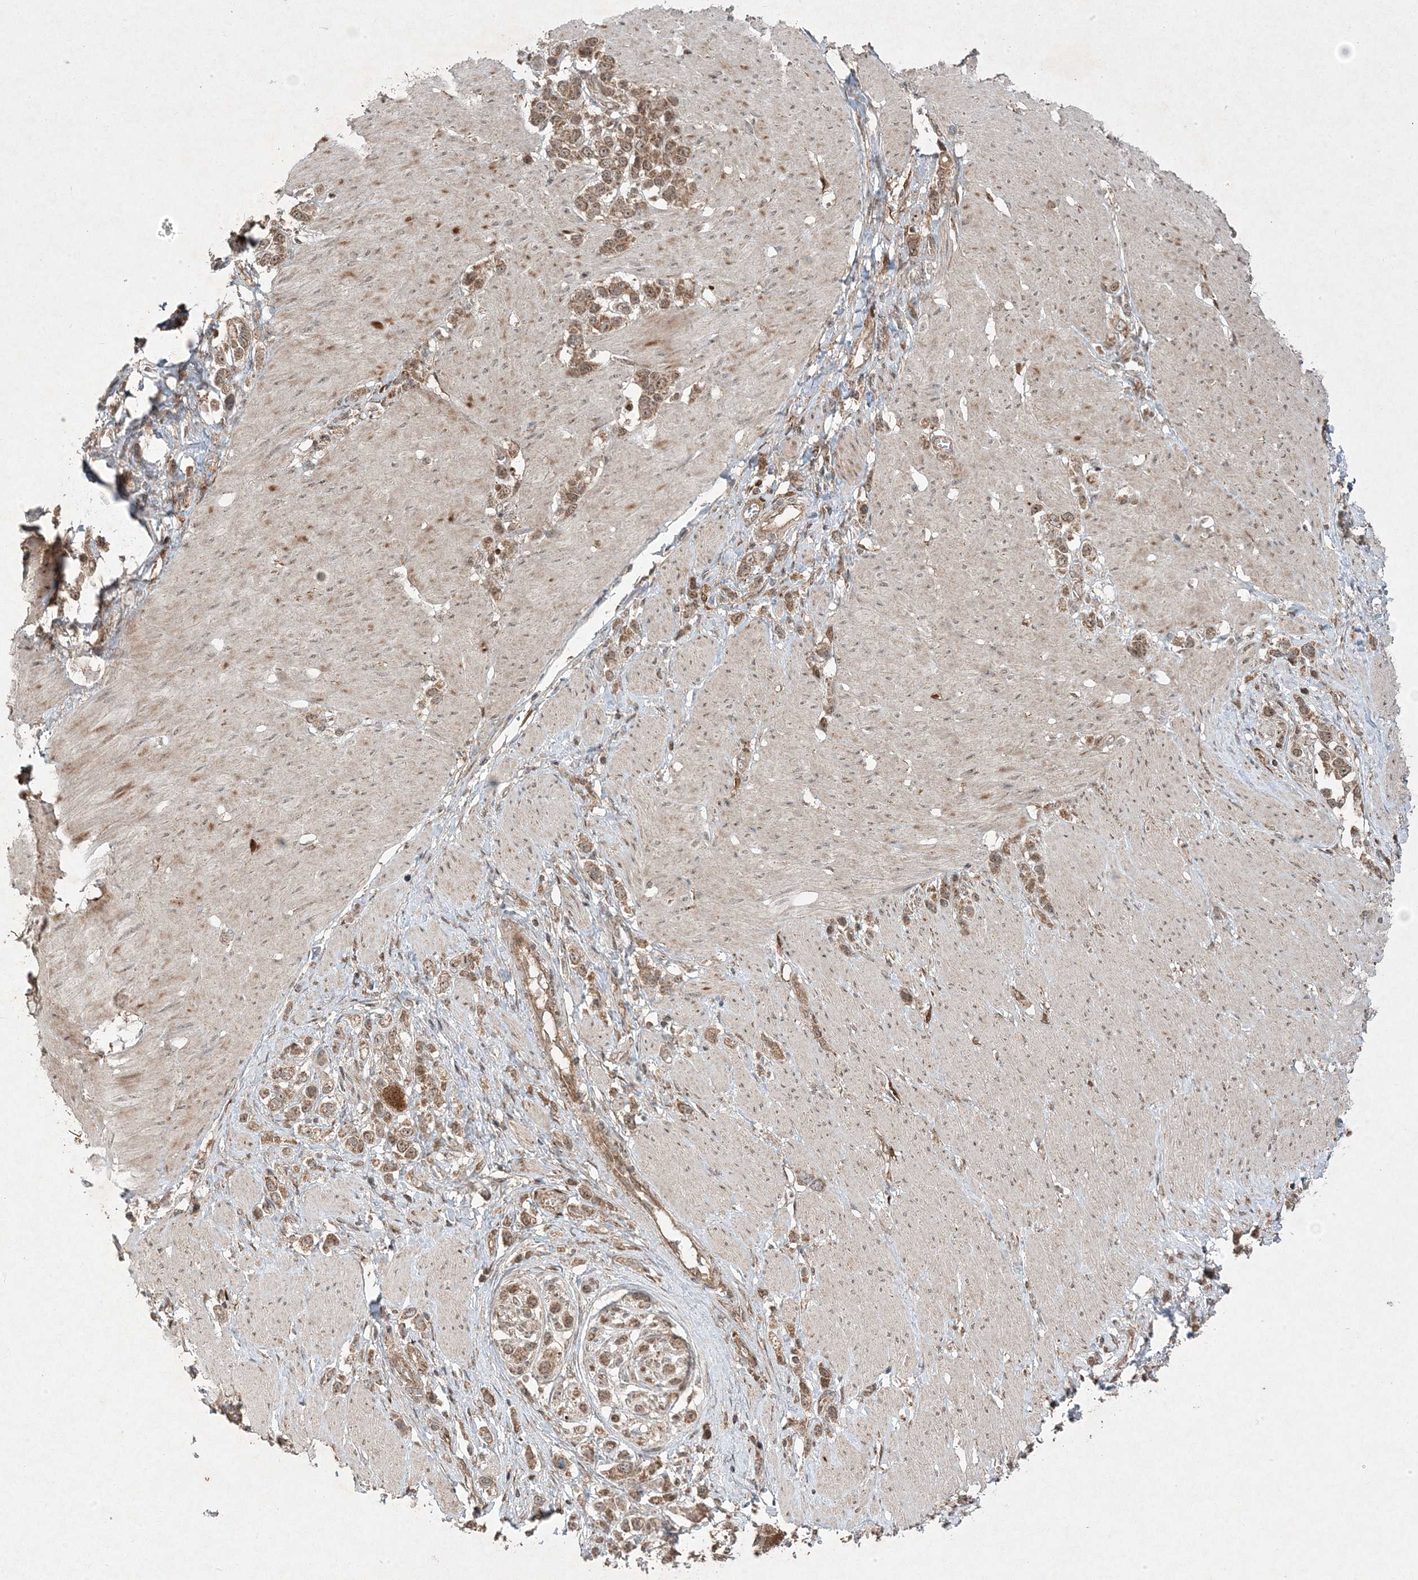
{"staining": {"intensity": "moderate", "quantity": ">75%", "location": "cytoplasmic/membranous,nuclear"}, "tissue": "stomach cancer", "cell_type": "Tumor cells", "image_type": "cancer", "snomed": [{"axis": "morphology", "description": "Normal tissue, NOS"}, {"axis": "morphology", "description": "Adenocarcinoma, NOS"}, {"axis": "topography", "description": "Stomach, upper"}, {"axis": "topography", "description": "Stomach"}], "caption": "This is an image of IHC staining of stomach cancer, which shows moderate expression in the cytoplasmic/membranous and nuclear of tumor cells.", "gene": "PLEKHM2", "patient": {"sex": "female", "age": 65}}